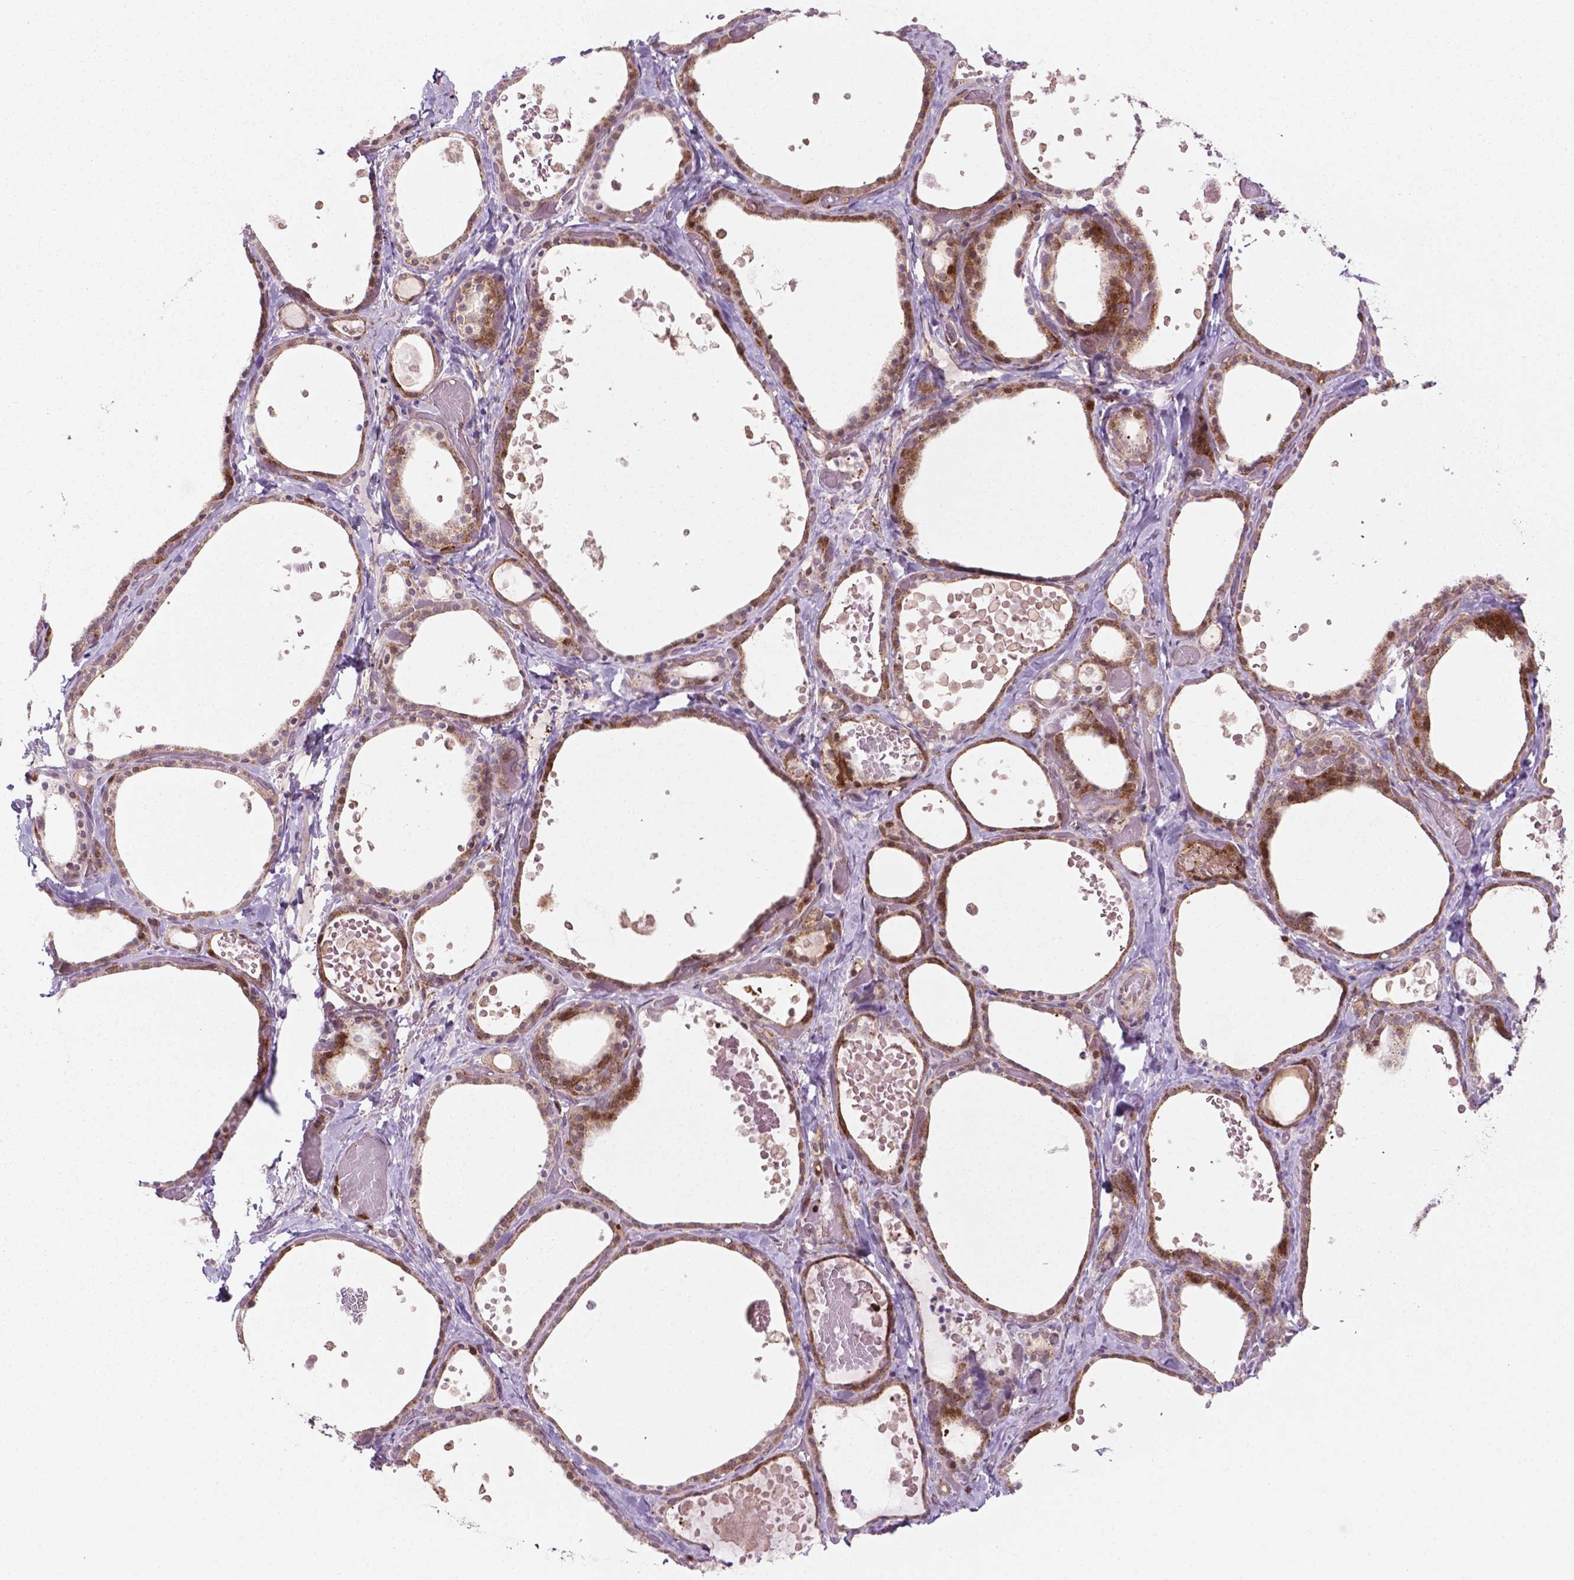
{"staining": {"intensity": "moderate", "quantity": "25%-75%", "location": "cytoplasmic/membranous"}, "tissue": "thyroid gland", "cell_type": "Glandular cells", "image_type": "normal", "snomed": [{"axis": "morphology", "description": "Normal tissue, NOS"}, {"axis": "topography", "description": "Thyroid gland"}], "caption": "A histopathology image of human thyroid gland stained for a protein shows moderate cytoplasmic/membranous brown staining in glandular cells.", "gene": "LDHA", "patient": {"sex": "female", "age": 56}}